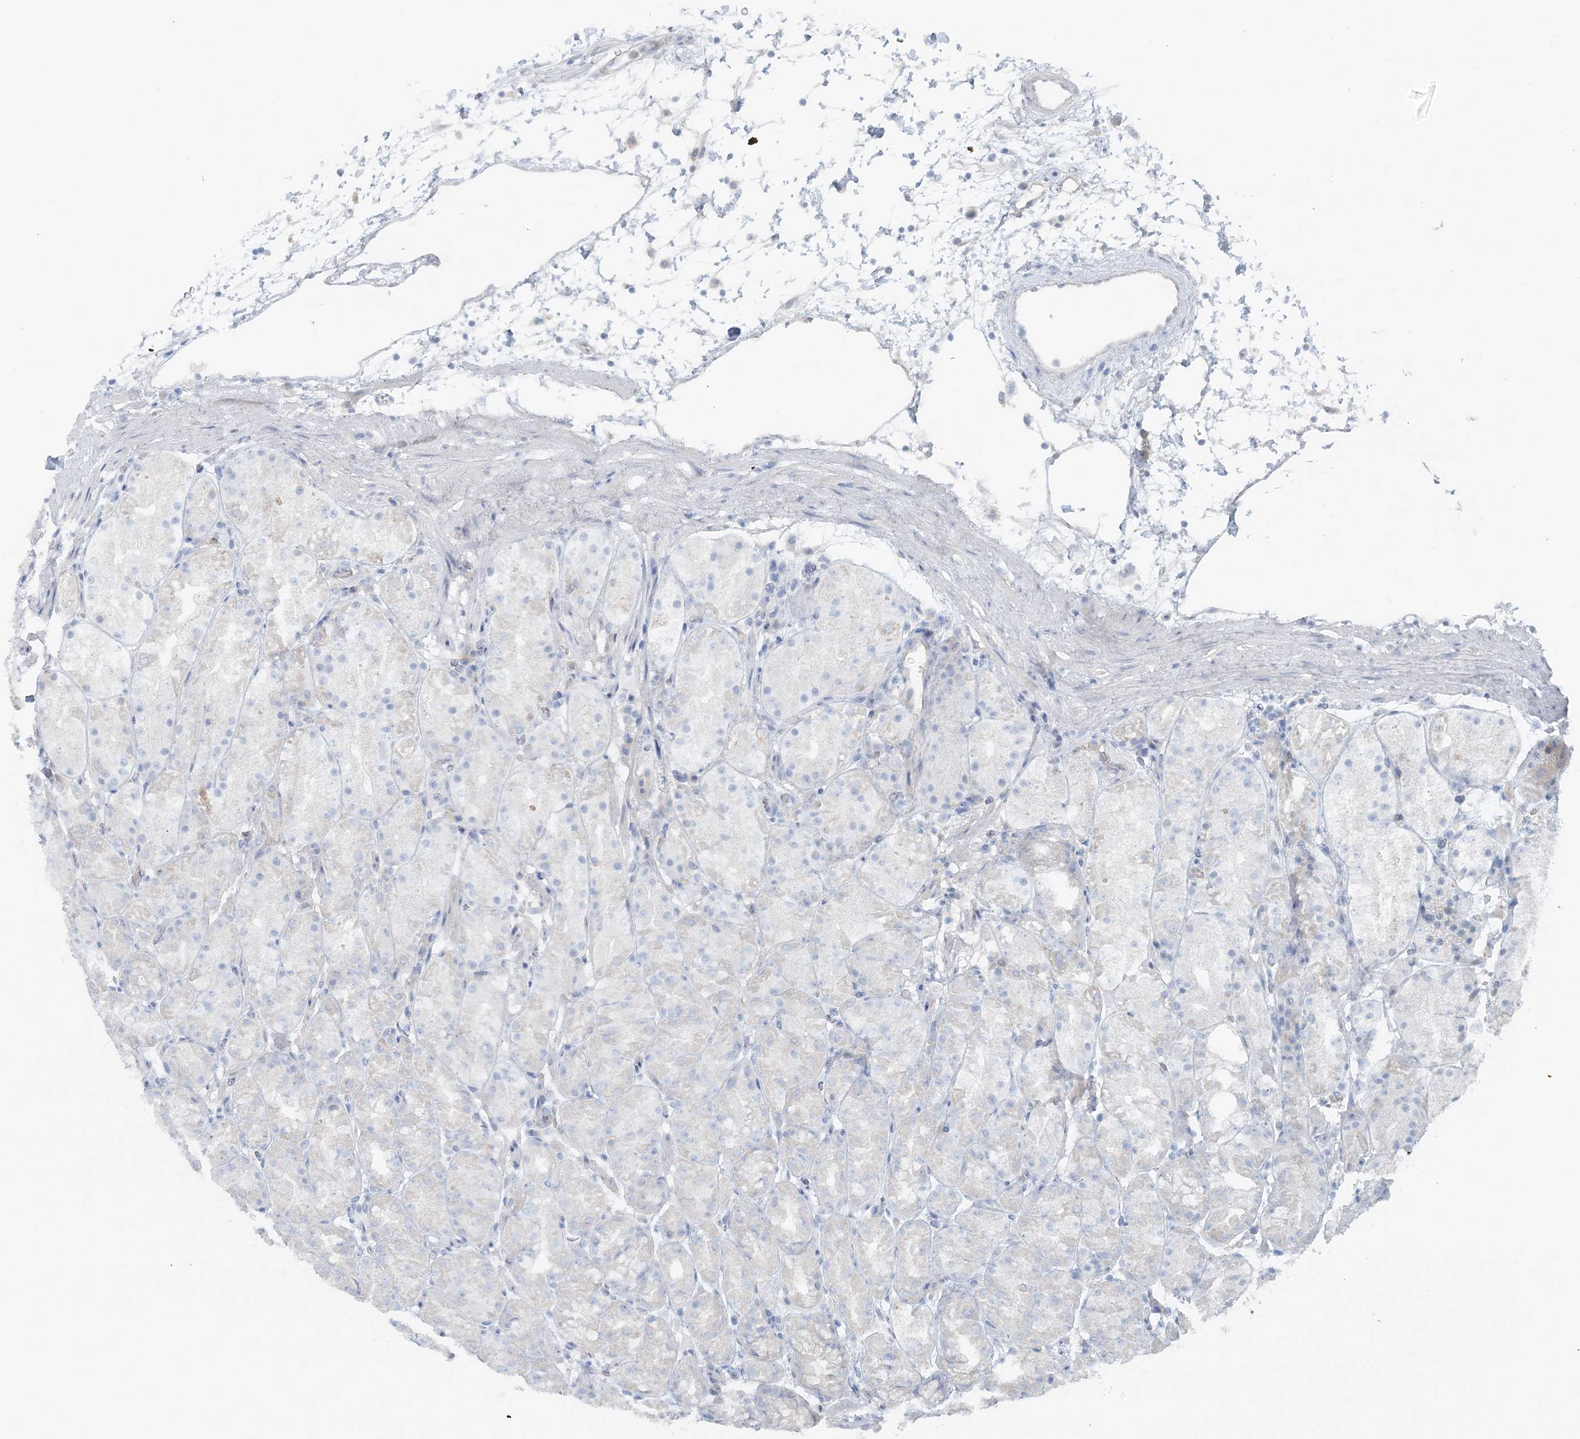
{"staining": {"intensity": "negative", "quantity": "none", "location": "none"}, "tissue": "stomach", "cell_type": "Glandular cells", "image_type": "normal", "snomed": [{"axis": "morphology", "description": "Normal tissue, NOS"}, {"axis": "topography", "description": "Stomach, upper"}], "caption": "Glandular cells show no significant staining in normal stomach. (Stains: DAB (3,3'-diaminobenzidine) immunohistochemistry (IHC) with hematoxylin counter stain, Microscopy: brightfield microscopy at high magnification).", "gene": "ATP11A", "patient": {"sex": "male", "age": 48}}